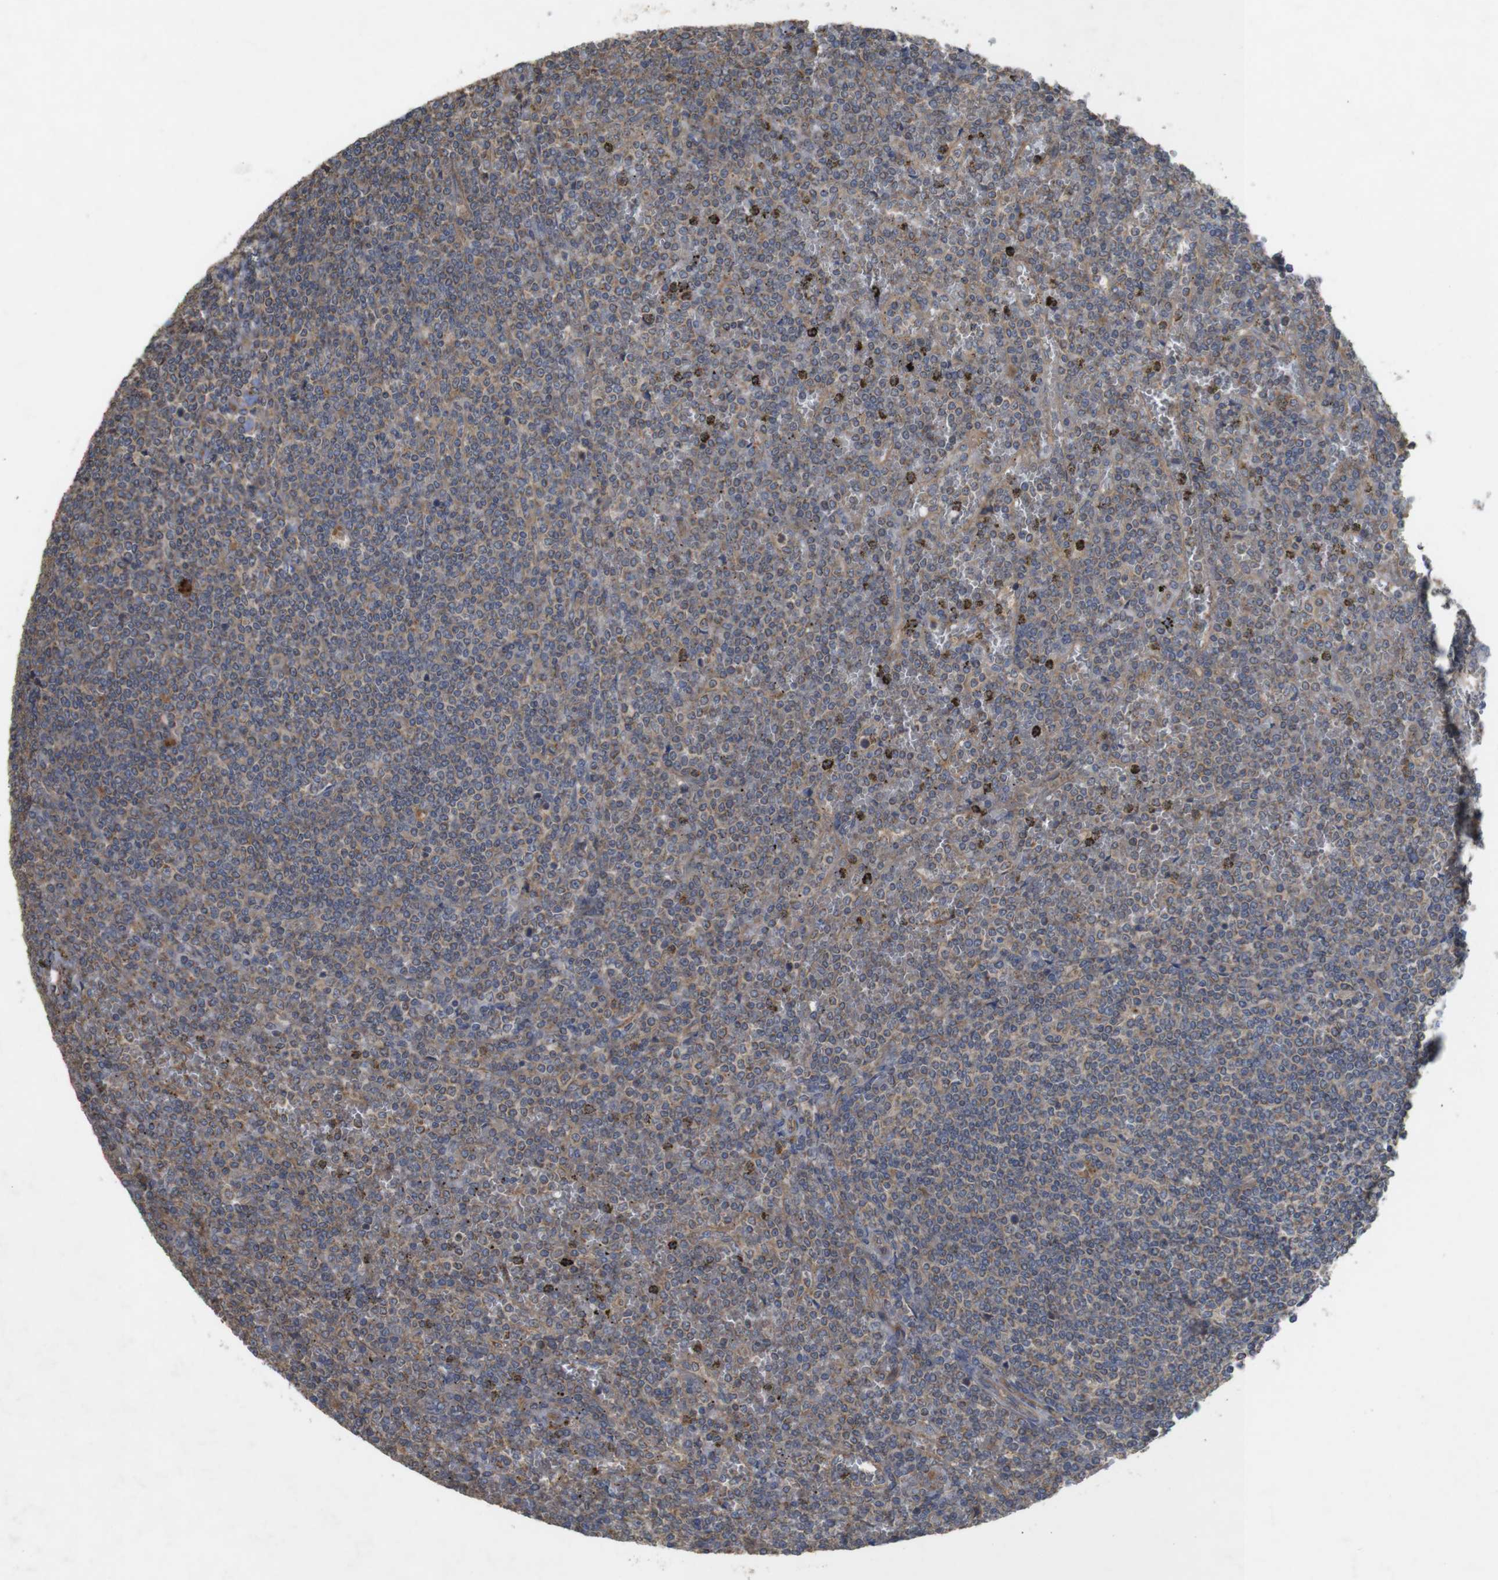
{"staining": {"intensity": "moderate", "quantity": ">75%", "location": "cytoplasmic/membranous"}, "tissue": "lymphoma", "cell_type": "Tumor cells", "image_type": "cancer", "snomed": [{"axis": "morphology", "description": "Malignant lymphoma, non-Hodgkin's type, Low grade"}, {"axis": "topography", "description": "Spleen"}], "caption": "About >75% of tumor cells in lymphoma reveal moderate cytoplasmic/membranous protein positivity as visualized by brown immunohistochemical staining.", "gene": "KCNS3", "patient": {"sex": "female", "age": 19}}